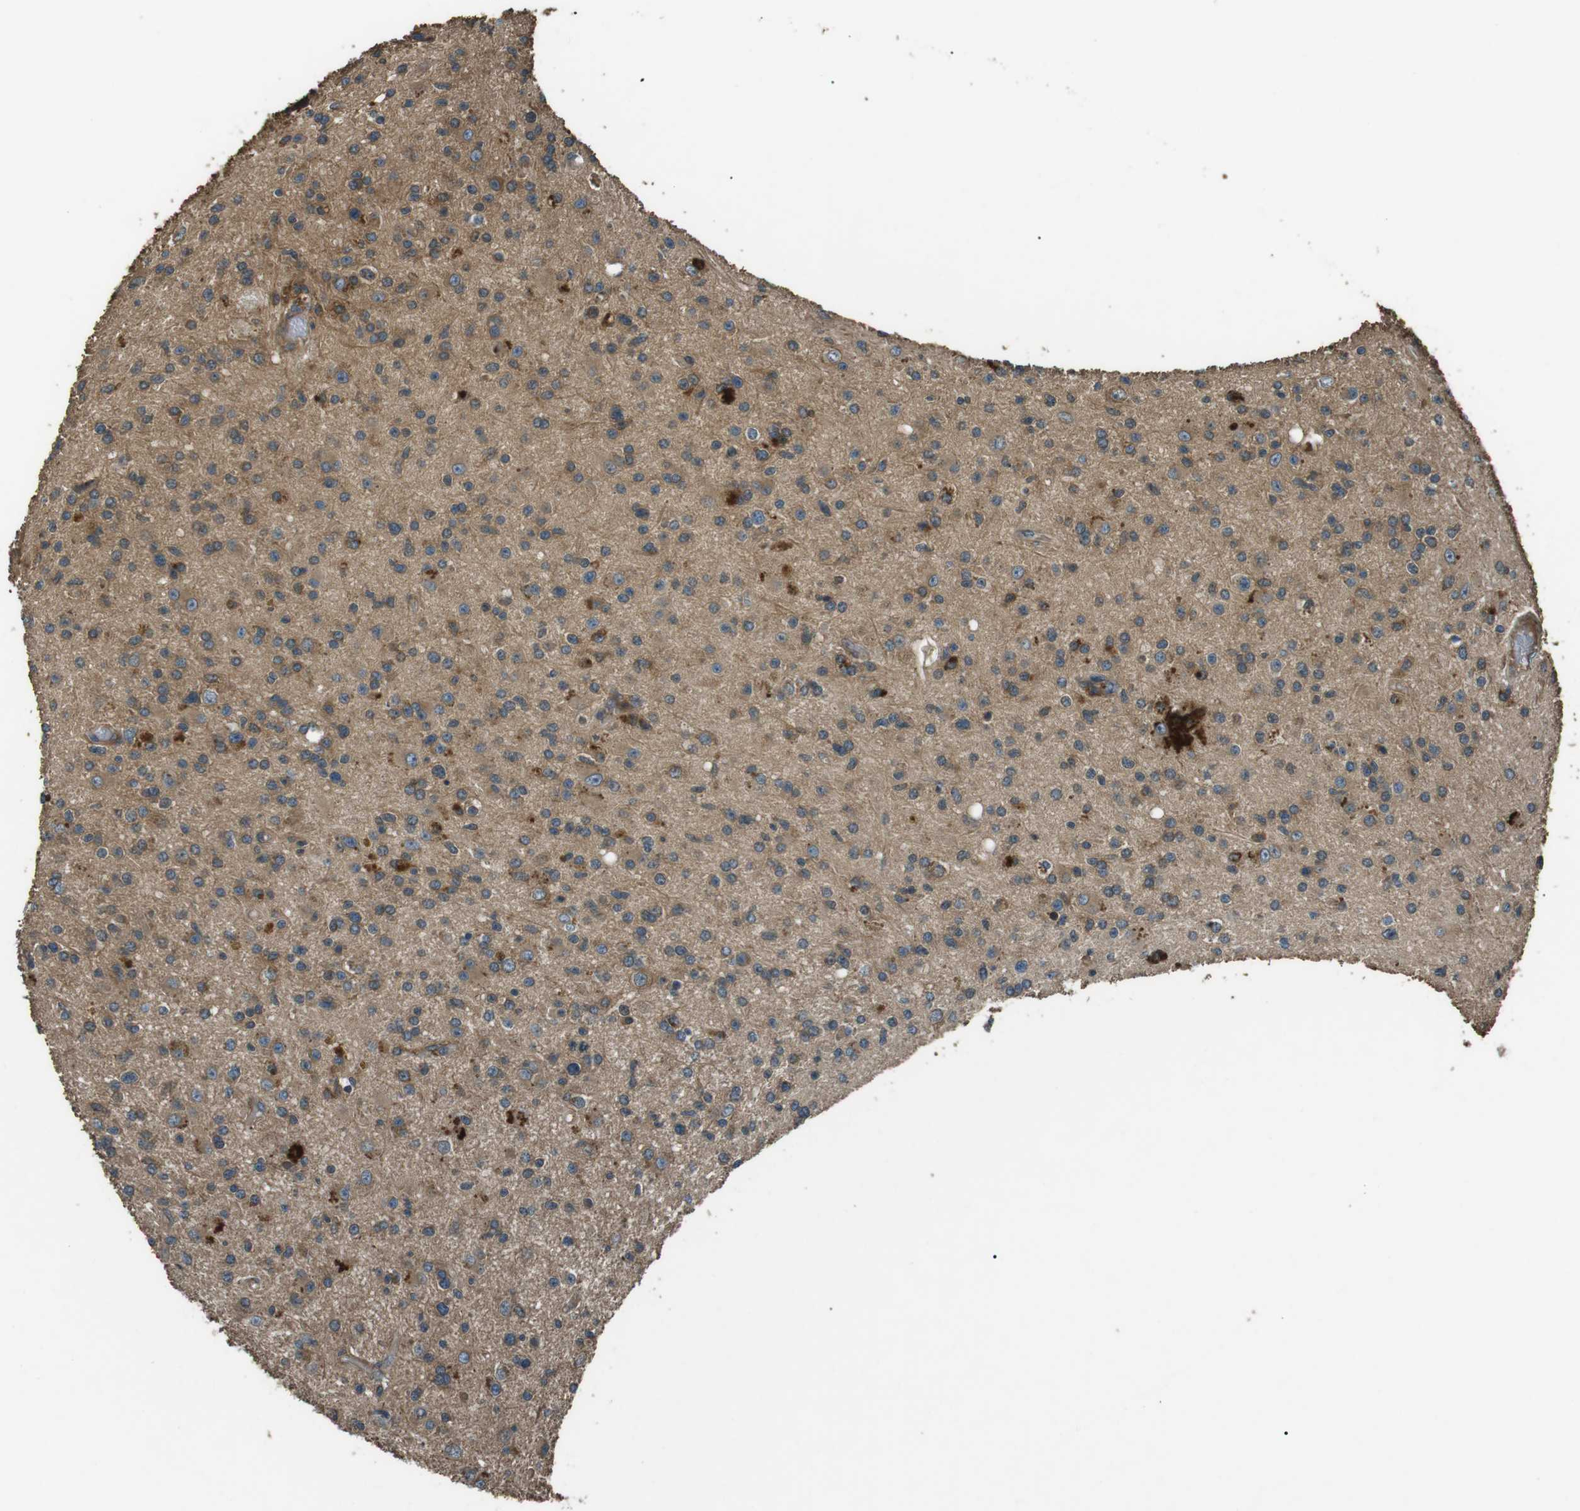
{"staining": {"intensity": "moderate", "quantity": ">75%", "location": "cytoplasmic/membranous"}, "tissue": "glioma", "cell_type": "Tumor cells", "image_type": "cancer", "snomed": [{"axis": "morphology", "description": "Glioma, malignant, High grade"}, {"axis": "topography", "description": "Brain"}], "caption": "An image of human high-grade glioma (malignant) stained for a protein shows moderate cytoplasmic/membranous brown staining in tumor cells.", "gene": "GPR161", "patient": {"sex": "male", "age": 33}}